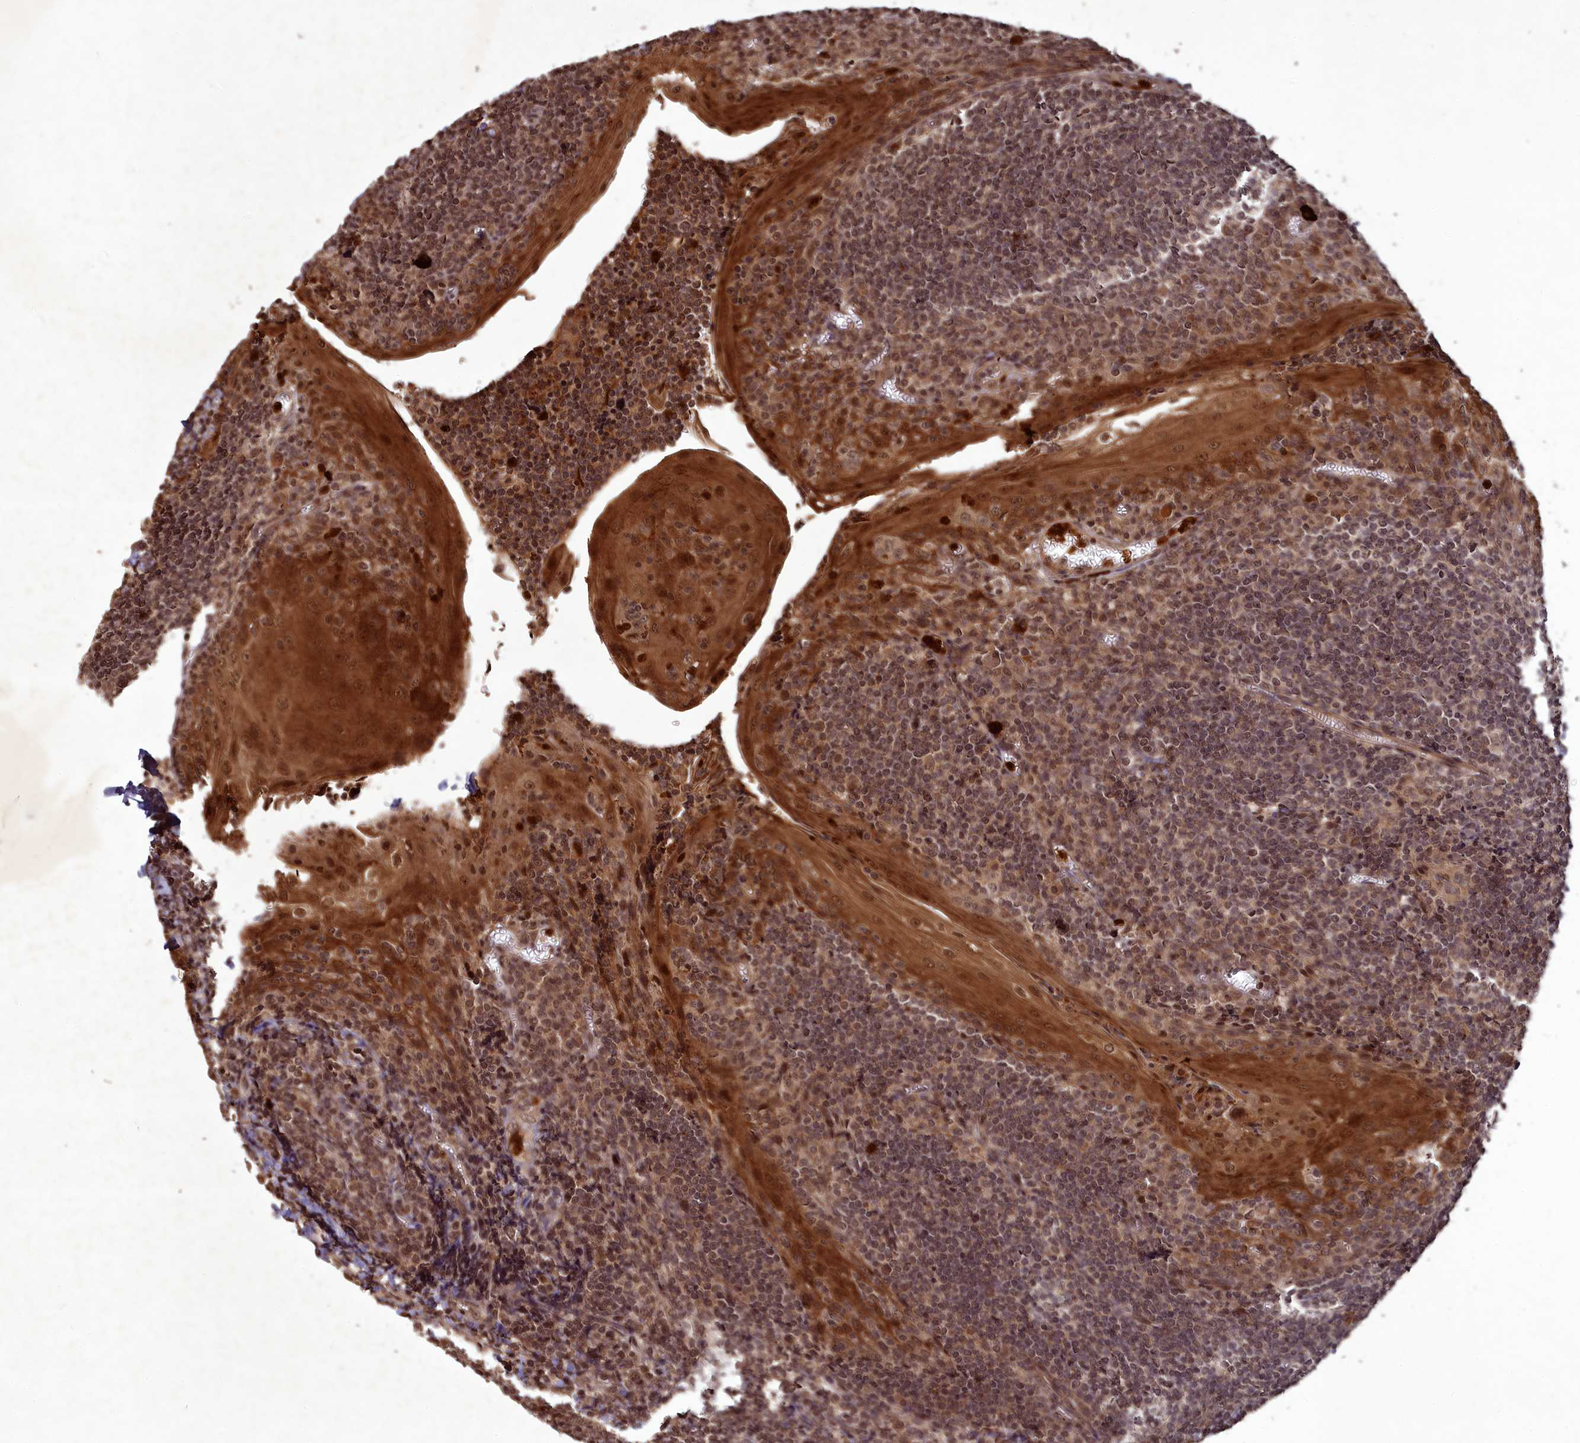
{"staining": {"intensity": "moderate", "quantity": "25%-75%", "location": "nuclear"}, "tissue": "tonsil", "cell_type": "Germinal center cells", "image_type": "normal", "snomed": [{"axis": "morphology", "description": "Normal tissue, NOS"}, {"axis": "topography", "description": "Tonsil"}], "caption": "A high-resolution photomicrograph shows IHC staining of unremarkable tonsil, which shows moderate nuclear positivity in approximately 25%-75% of germinal center cells.", "gene": "SRMS", "patient": {"sex": "male", "age": 27}}